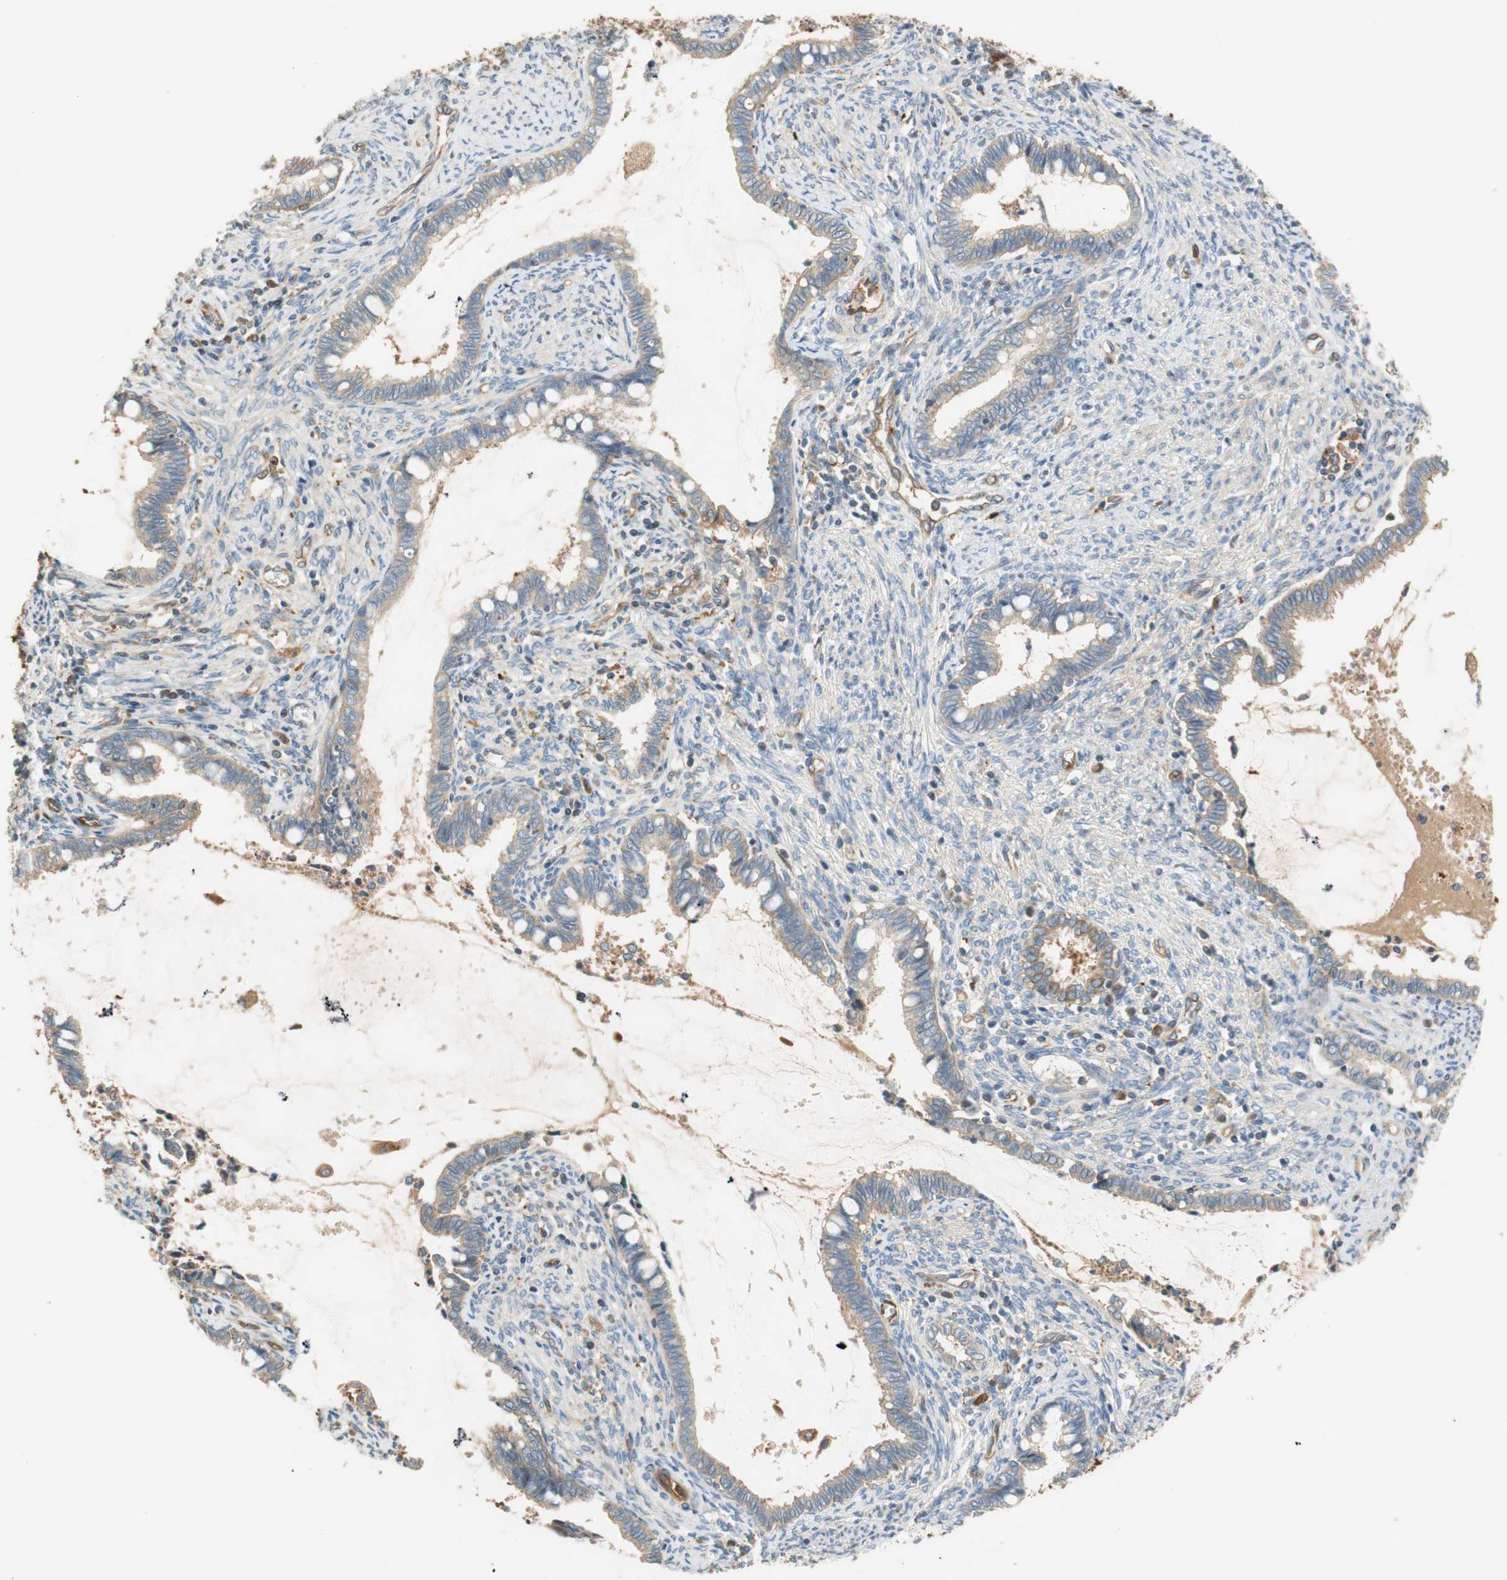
{"staining": {"intensity": "weak", "quantity": ">75%", "location": "cytoplasmic/membranous"}, "tissue": "cervical cancer", "cell_type": "Tumor cells", "image_type": "cancer", "snomed": [{"axis": "morphology", "description": "Adenocarcinoma, NOS"}, {"axis": "topography", "description": "Cervix"}], "caption": "A micrograph of human adenocarcinoma (cervical) stained for a protein exhibits weak cytoplasmic/membranous brown staining in tumor cells.", "gene": "PARP14", "patient": {"sex": "female", "age": 44}}